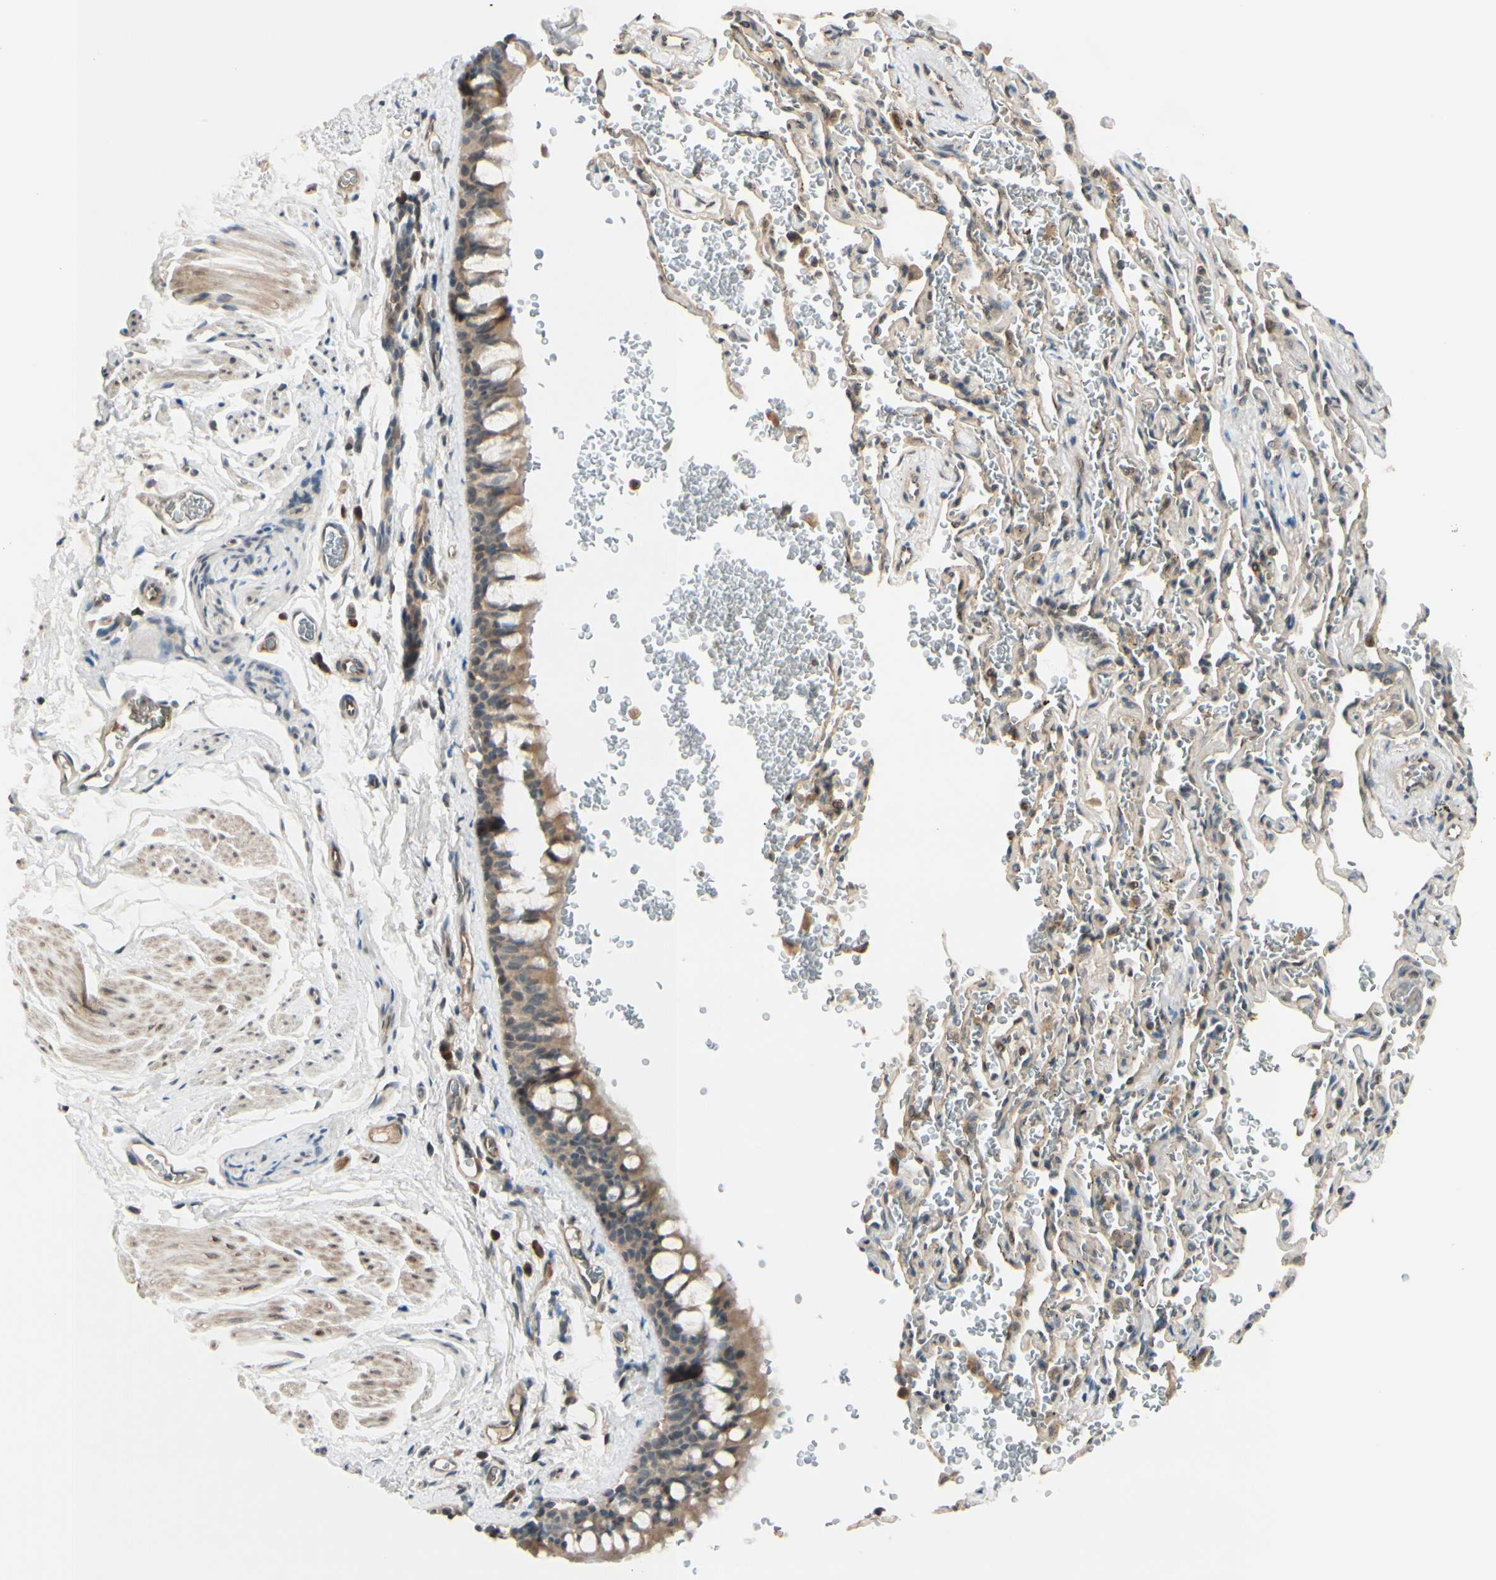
{"staining": {"intensity": "moderate", "quantity": ">75%", "location": "cytoplasmic/membranous"}, "tissue": "bronchus", "cell_type": "Respiratory epithelial cells", "image_type": "normal", "snomed": [{"axis": "morphology", "description": "Normal tissue, NOS"}, {"axis": "morphology", "description": "Malignant melanoma, Metastatic site"}, {"axis": "topography", "description": "Bronchus"}, {"axis": "topography", "description": "Lung"}], "caption": "Immunohistochemical staining of unremarkable human bronchus exhibits moderate cytoplasmic/membranous protein staining in approximately >75% of respiratory epithelial cells.", "gene": "FGF10", "patient": {"sex": "male", "age": 64}}